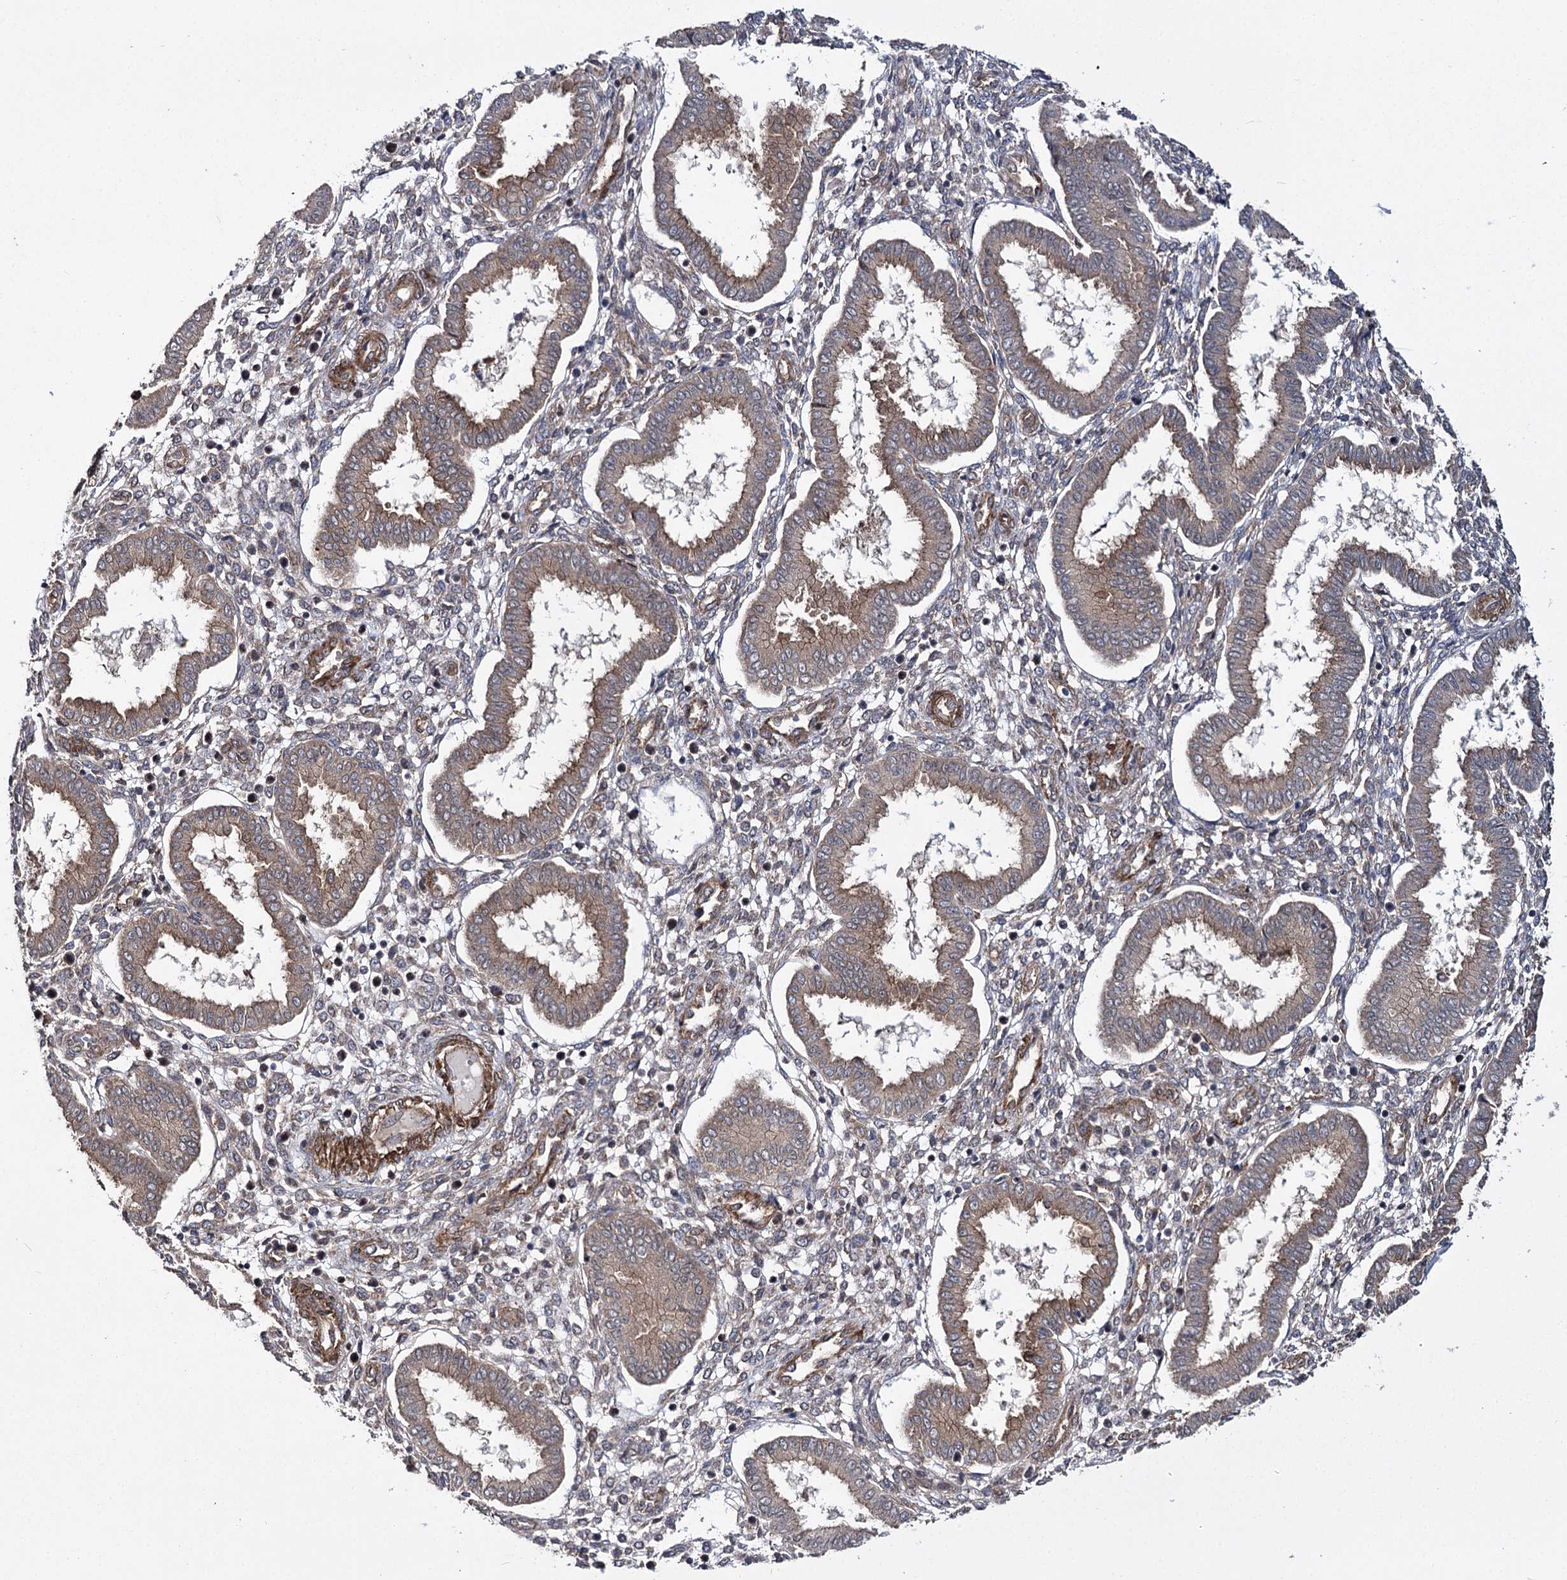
{"staining": {"intensity": "negative", "quantity": "none", "location": "none"}, "tissue": "endometrium", "cell_type": "Cells in endometrial stroma", "image_type": "normal", "snomed": [{"axis": "morphology", "description": "Normal tissue, NOS"}, {"axis": "topography", "description": "Endometrium"}], "caption": "Endometrium stained for a protein using immunohistochemistry (IHC) exhibits no staining cells in endometrial stroma.", "gene": "MYO1C", "patient": {"sex": "female", "age": 24}}